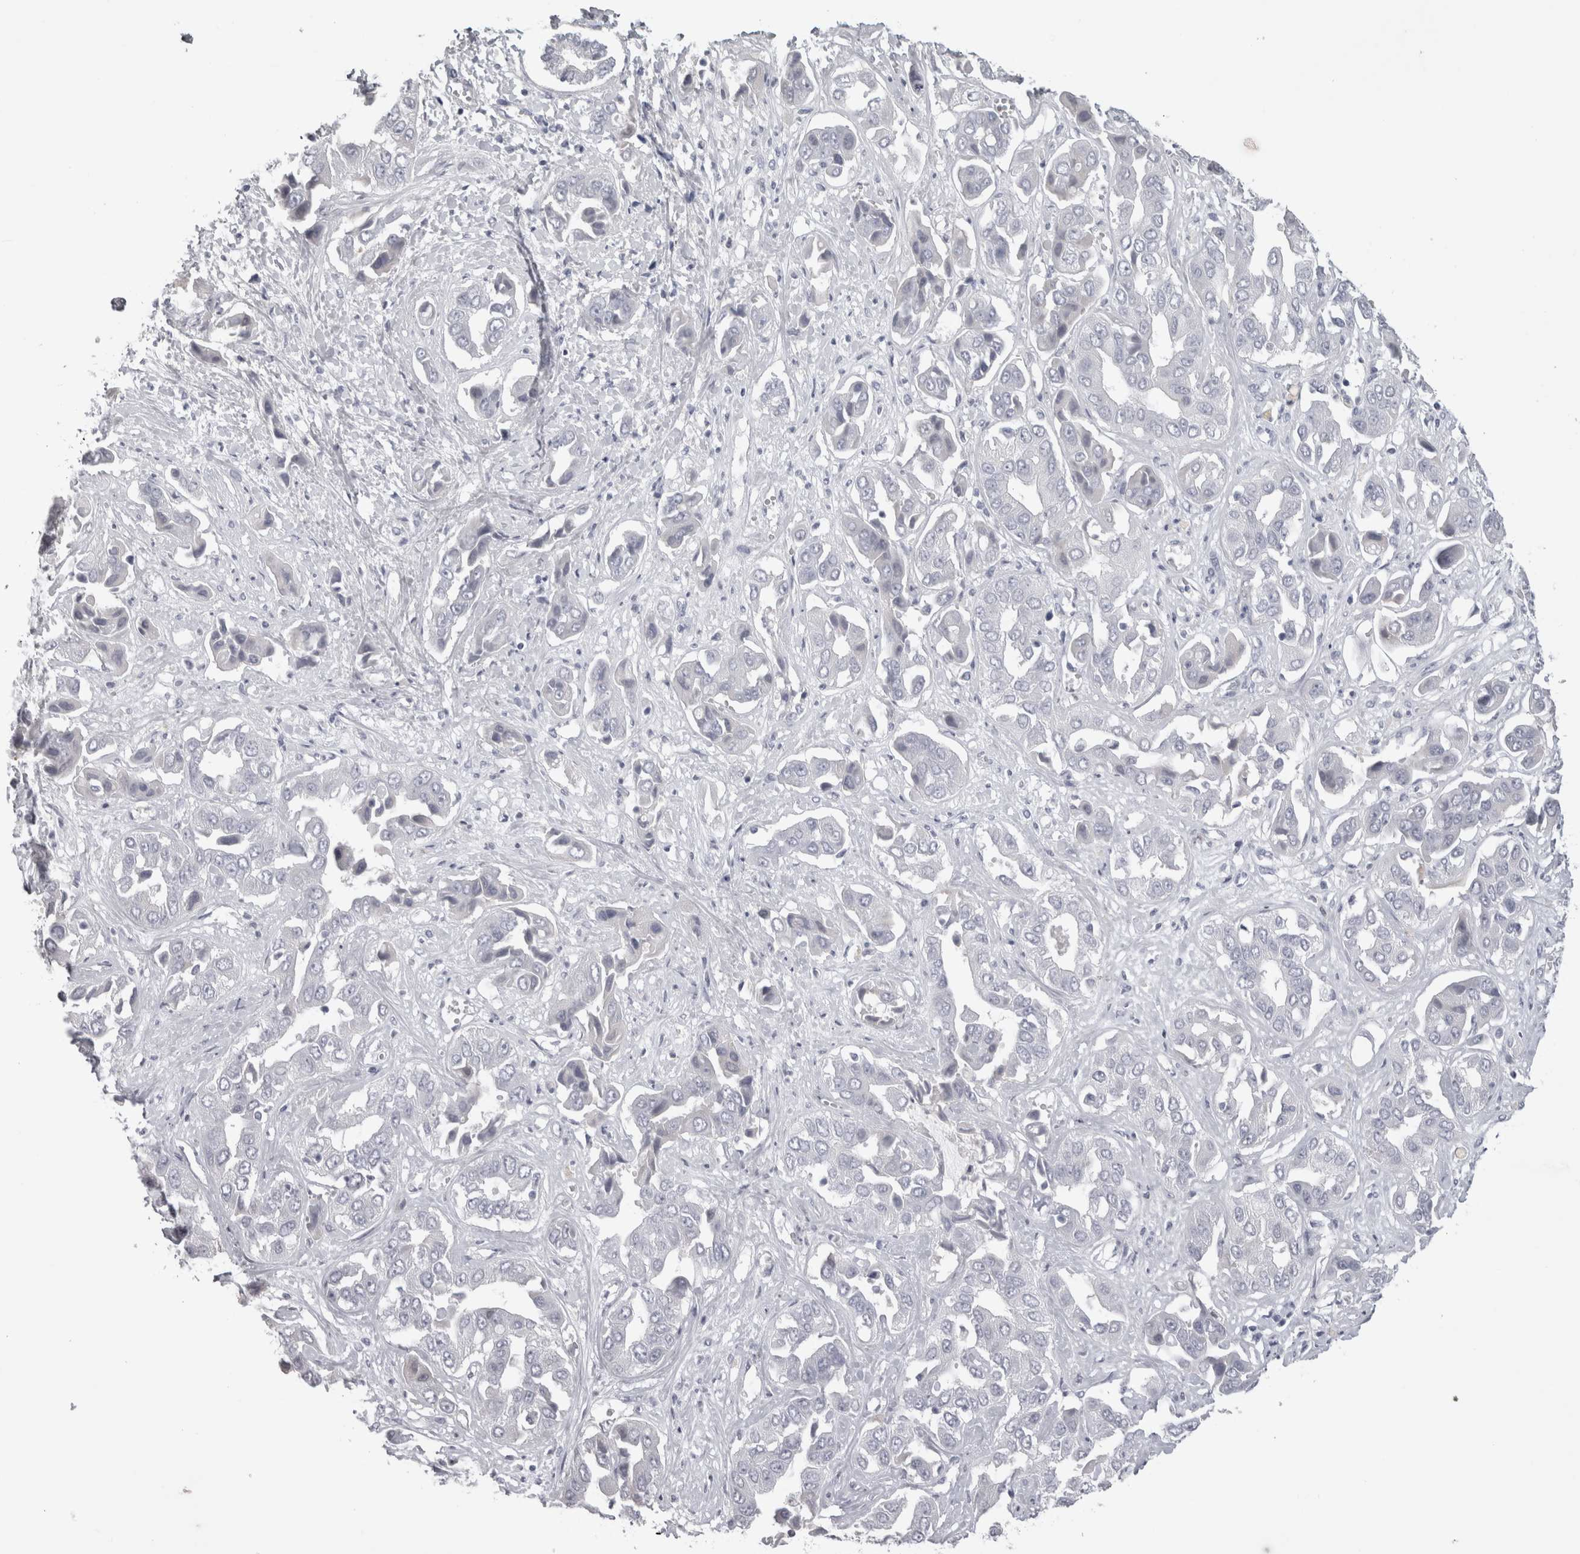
{"staining": {"intensity": "negative", "quantity": "none", "location": "none"}, "tissue": "liver cancer", "cell_type": "Tumor cells", "image_type": "cancer", "snomed": [{"axis": "morphology", "description": "Cholangiocarcinoma"}, {"axis": "topography", "description": "Liver"}], "caption": "The immunohistochemistry image has no significant expression in tumor cells of liver cancer (cholangiocarcinoma) tissue.", "gene": "ADAM2", "patient": {"sex": "female", "age": 52}}